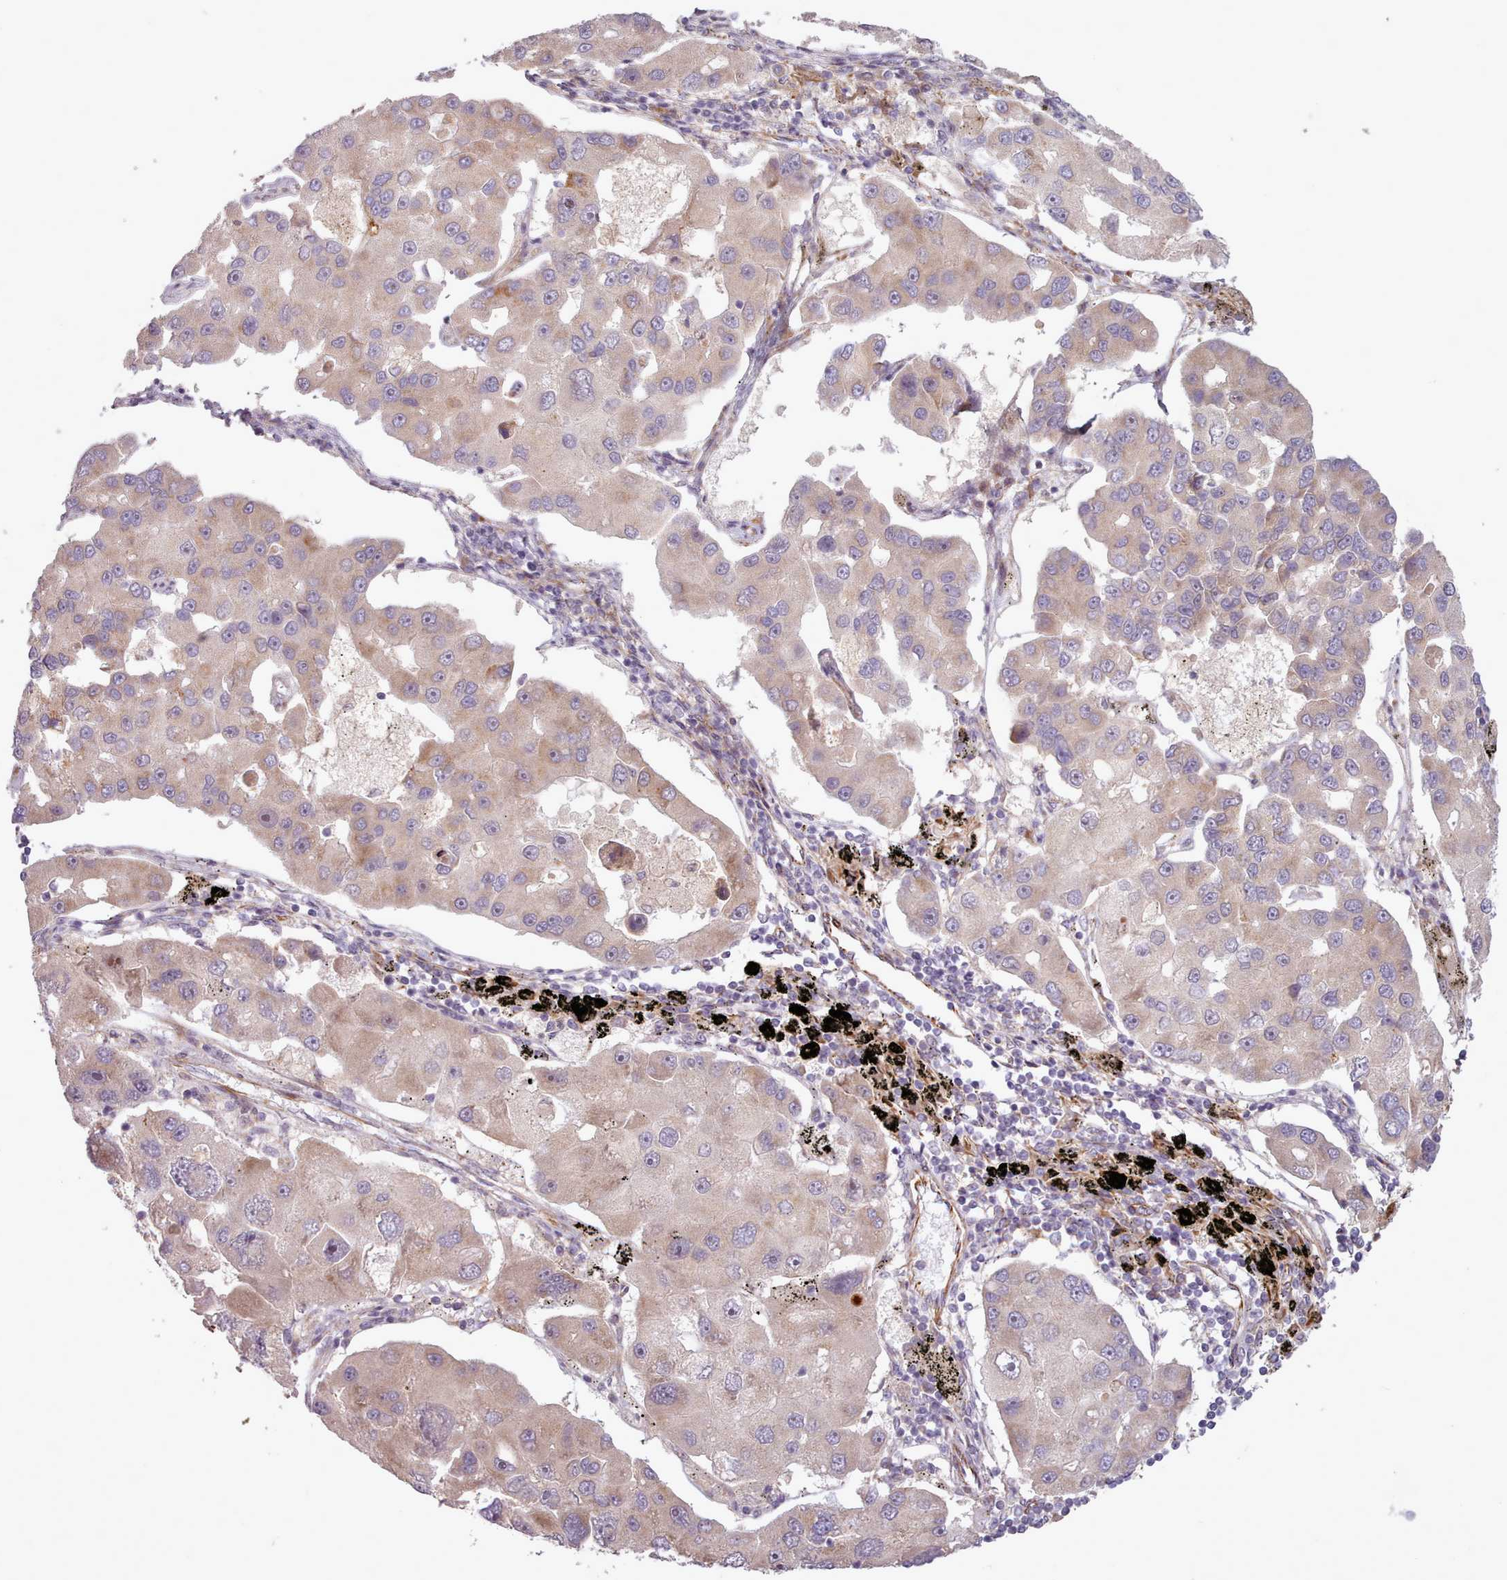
{"staining": {"intensity": "weak", "quantity": "<25%", "location": "cytoplasmic/membranous"}, "tissue": "lung cancer", "cell_type": "Tumor cells", "image_type": "cancer", "snomed": [{"axis": "morphology", "description": "Adenocarcinoma, NOS"}, {"axis": "topography", "description": "Lung"}], "caption": "The histopathology image reveals no significant staining in tumor cells of adenocarcinoma (lung).", "gene": "GBGT1", "patient": {"sex": "female", "age": 54}}